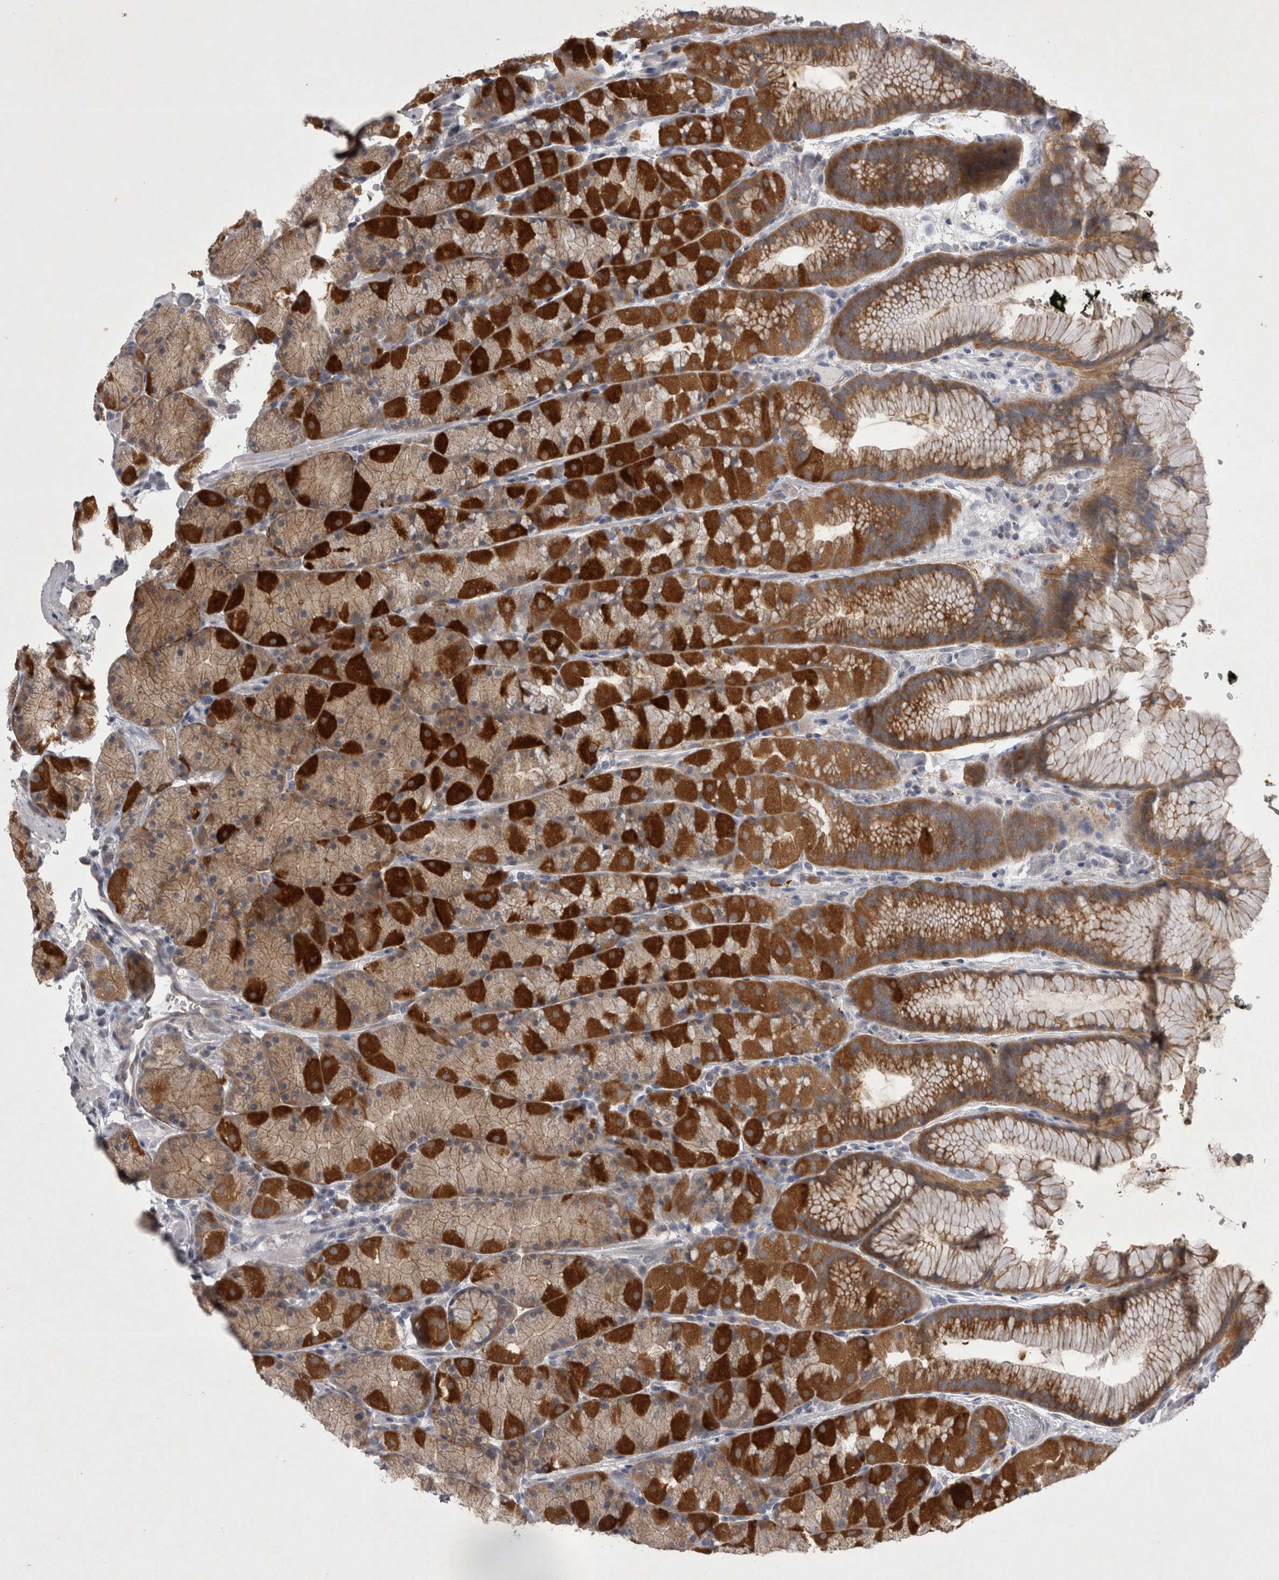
{"staining": {"intensity": "strong", "quantity": ">75%", "location": "cytoplasmic/membranous"}, "tissue": "stomach", "cell_type": "Glandular cells", "image_type": "normal", "snomed": [{"axis": "morphology", "description": "Normal tissue, NOS"}, {"axis": "topography", "description": "Stomach, upper"}, {"axis": "topography", "description": "Stomach"}], "caption": "Brown immunohistochemical staining in benign stomach shows strong cytoplasmic/membranous expression in about >75% of glandular cells. The staining is performed using DAB brown chromogen to label protein expression. The nuclei are counter-stained blue using hematoxylin.", "gene": "CTBS", "patient": {"sex": "male", "age": 48}}